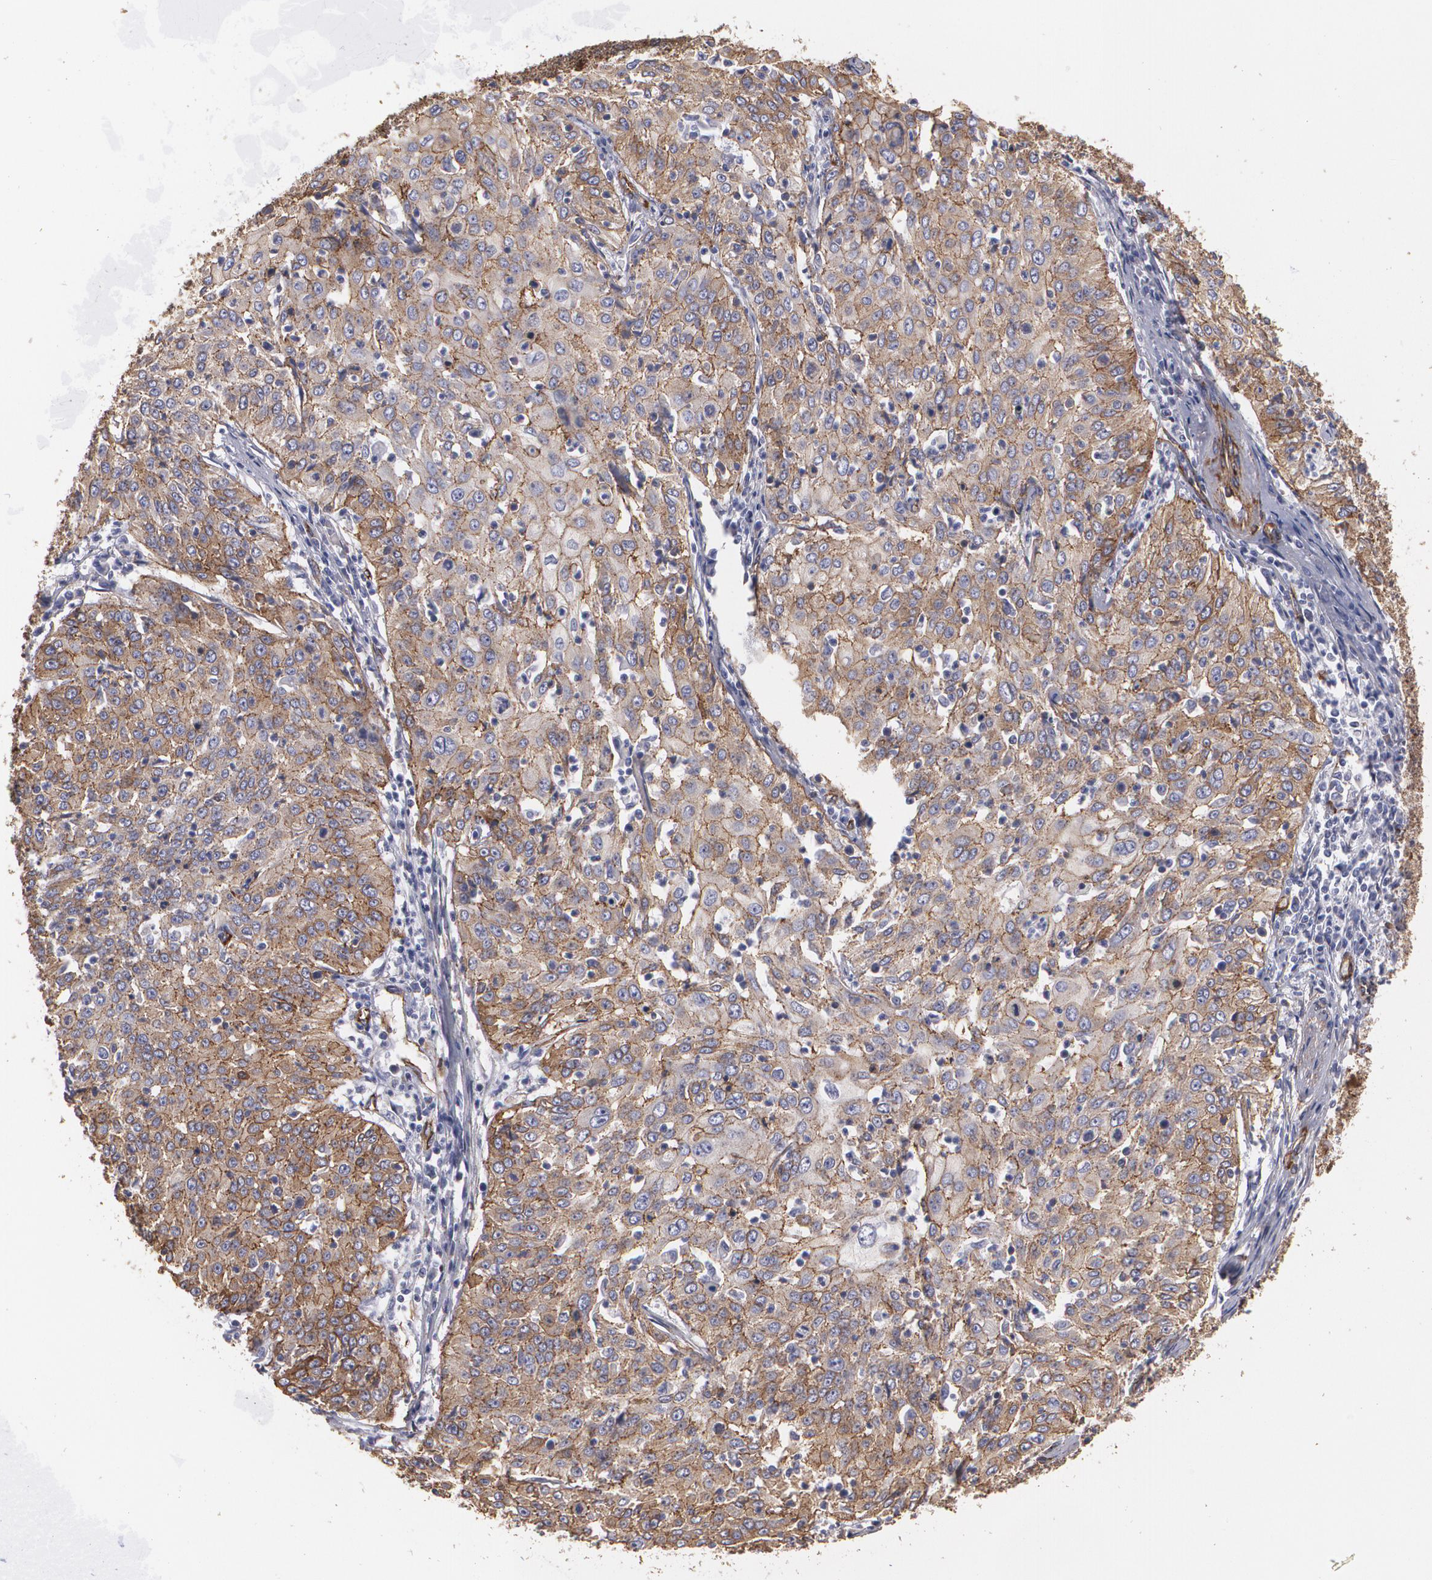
{"staining": {"intensity": "moderate", "quantity": ">75%", "location": "cytoplasmic/membranous"}, "tissue": "cervical cancer", "cell_type": "Tumor cells", "image_type": "cancer", "snomed": [{"axis": "morphology", "description": "Squamous cell carcinoma, NOS"}, {"axis": "topography", "description": "Cervix"}], "caption": "Cervical cancer stained for a protein (brown) demonstrates moderate cytoplasmic/membranous positive positivity in about >75% of tumor cells.", "gene": "TJP1", "patient": {"sex": "female", "age": 39}}